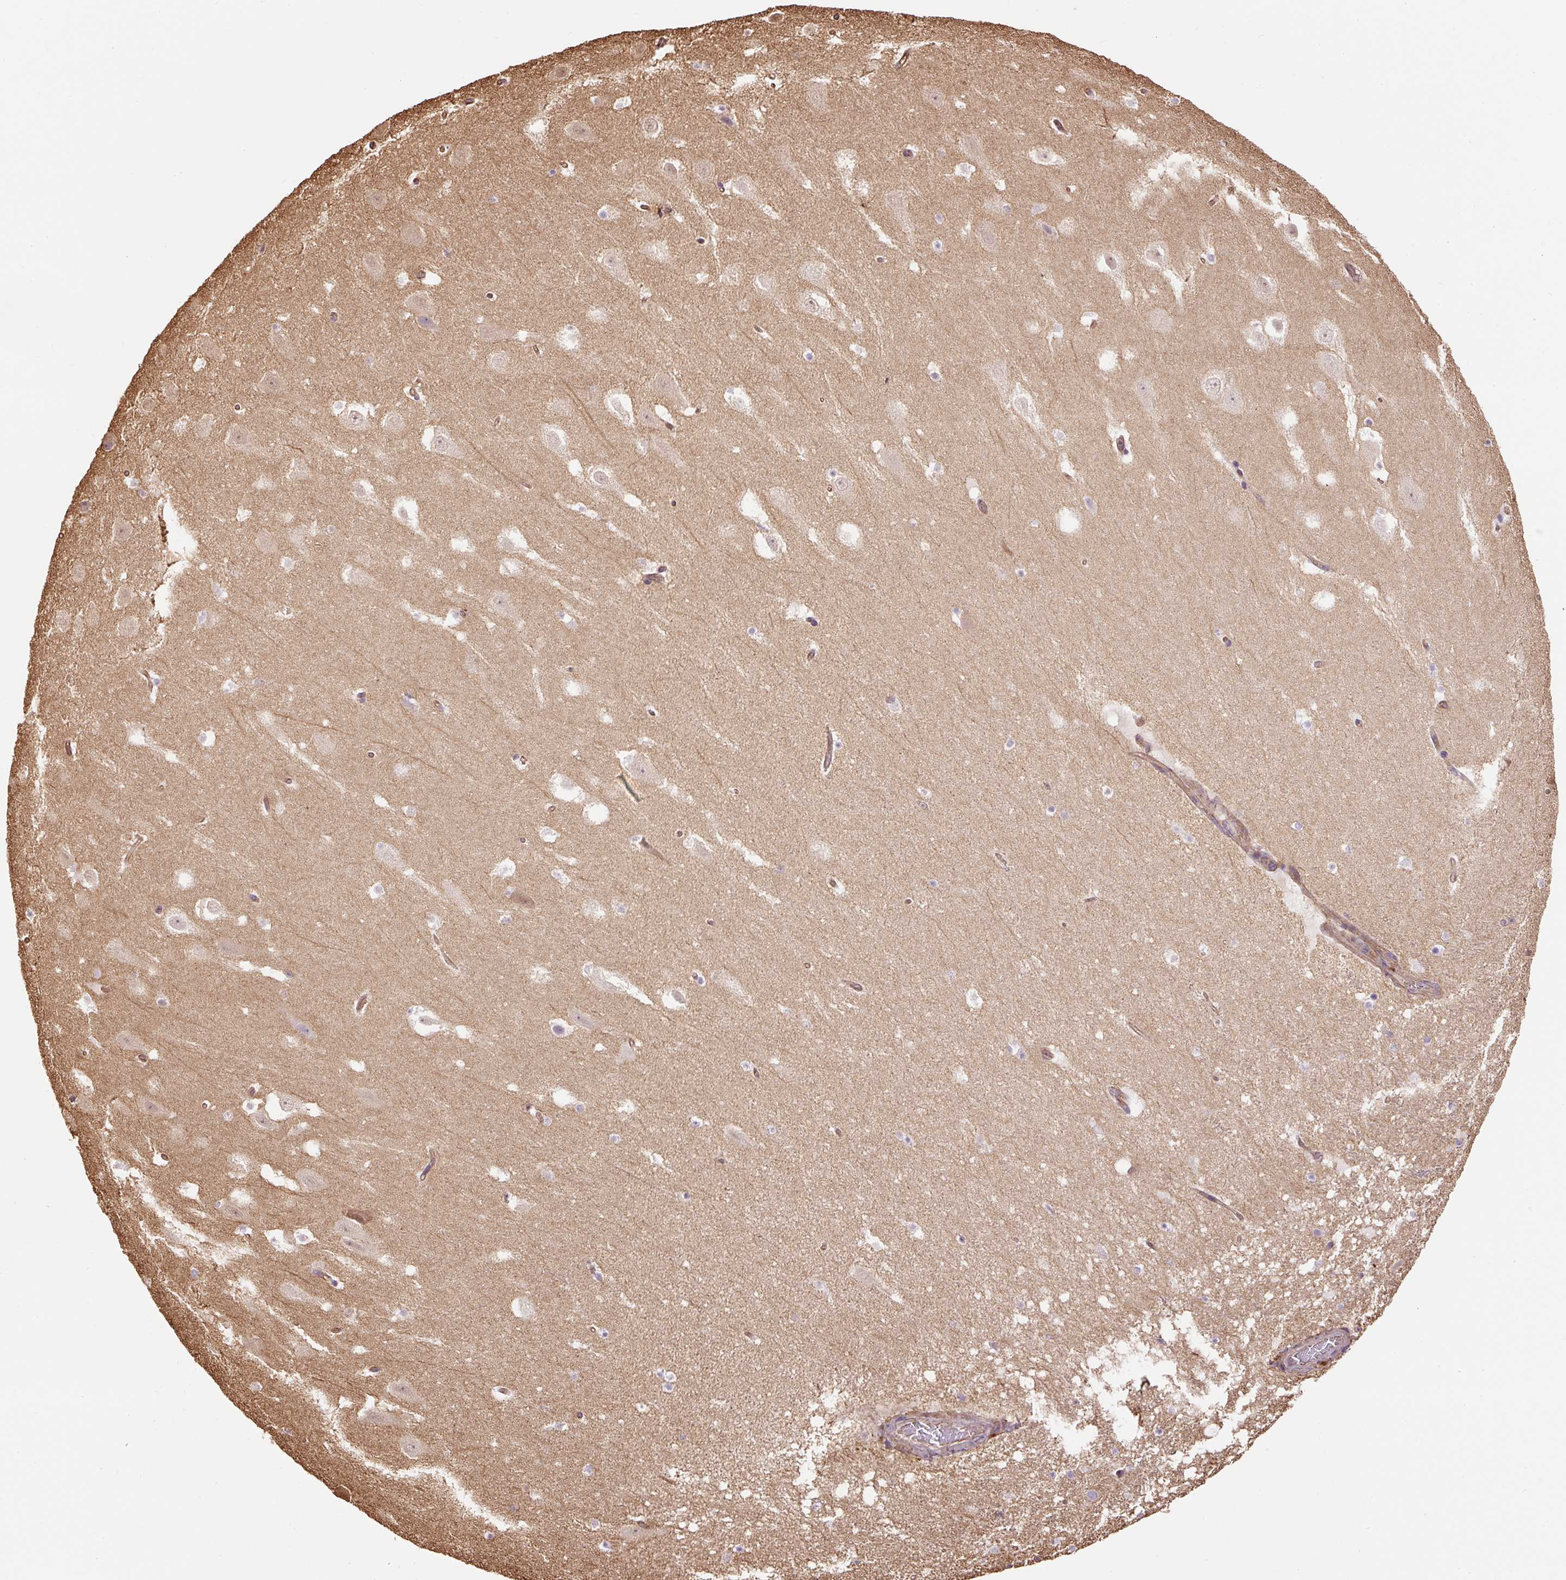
{"staining": {"intensity": "negative", "quantity": "none", "location": "none"}, "tissue": "hippocampus", "cell_type": "Glial cells", "image_type": "normal", "snomed": [{"axis": "morphology", "description": "Normal tissue, NOS"}, {"axis": "topography", "description": "Hippocampus"}], "caption": "Immunohistochemistry (IHC) micrograph of normal human hippocampus stained for a protein (brown), which shows no positivity in glial cells.", "gene": "B3GALT5", "patient": {"sex": "male", "age": 37}}